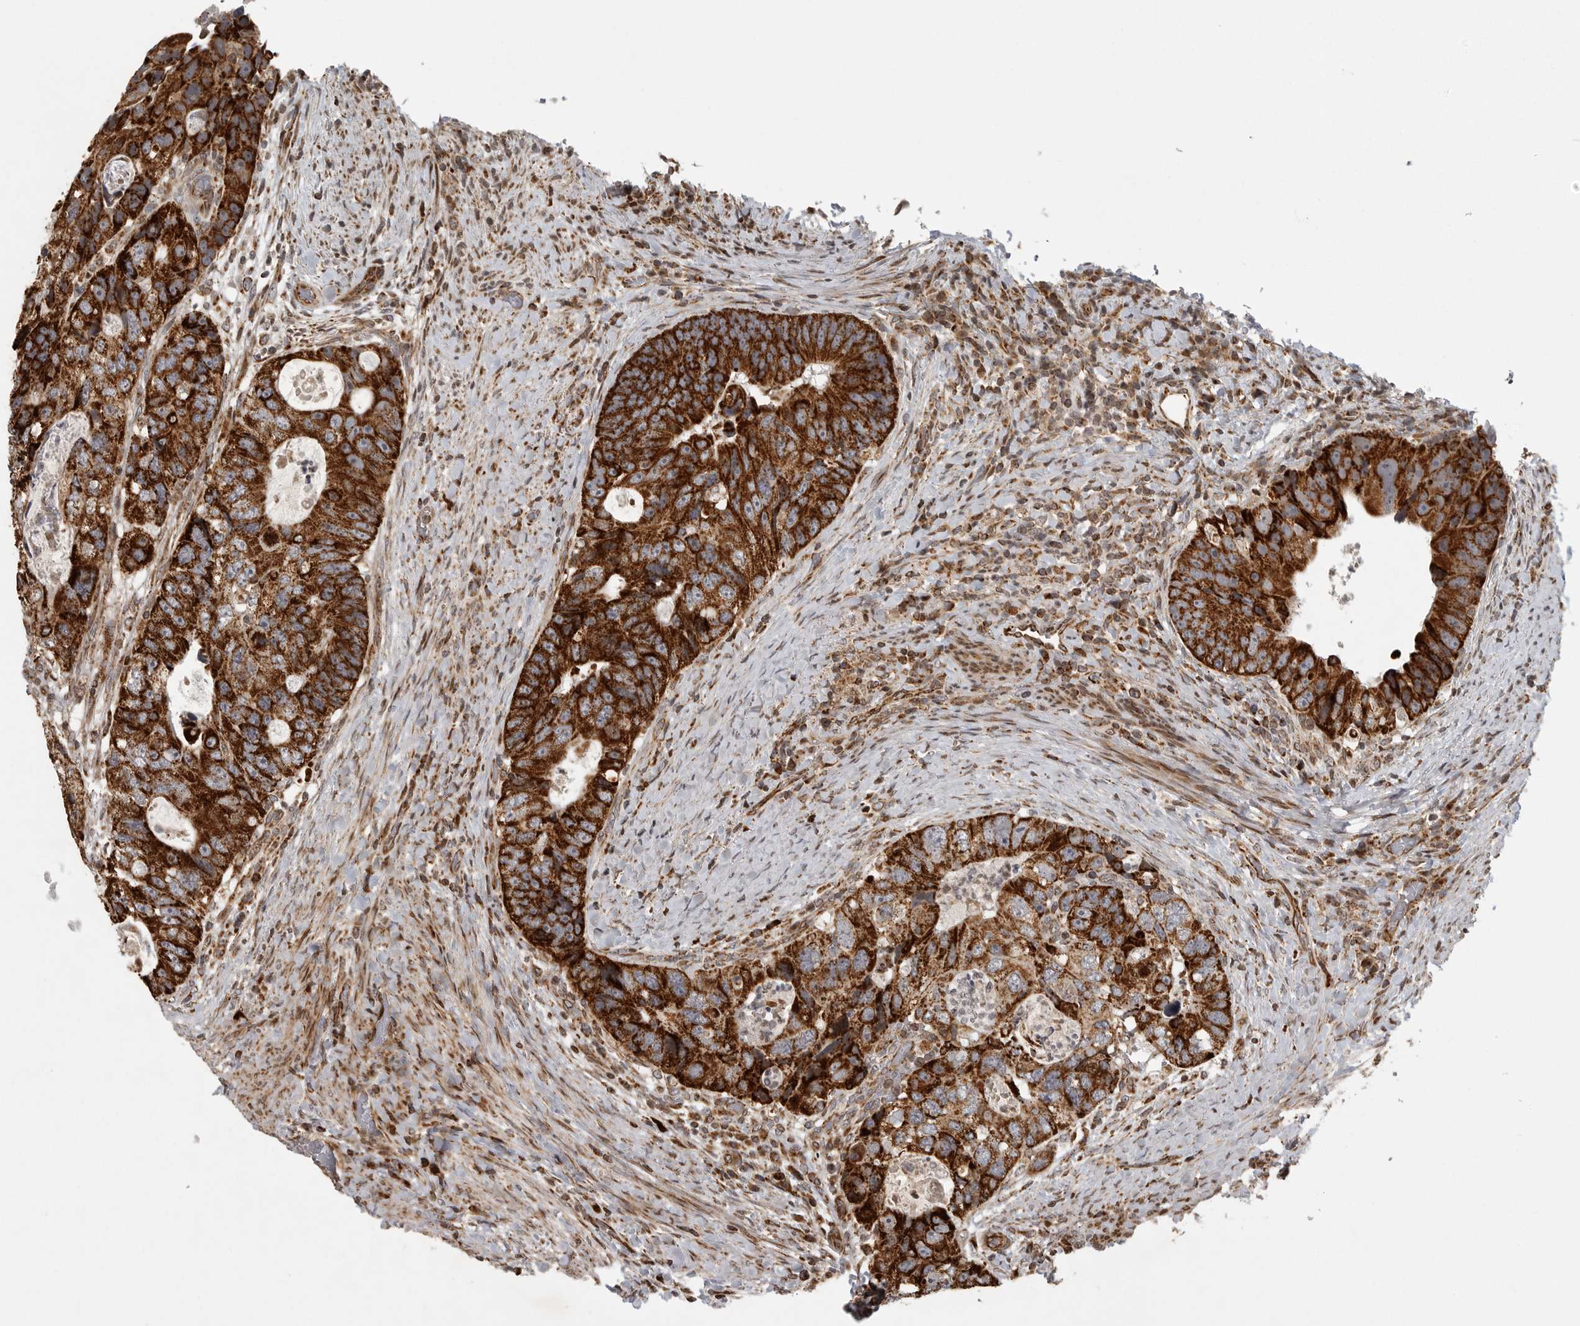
{"staining": {"intensity": "strong", "quantity": ">75%", "location": "cytoplasmic/membranous"}, "tissue": "colorectal cancer", "cell_type": "Tumor cells", "image_type": "cancer", "snomed": [{"axis": "morphology", "description": "Adenocarcinoma, NOS"}, {"axis": "topography", "description": "Rectum"}], "caption": "Protein expression by immunohistochemistry reveals strong cytoplasmic/membranous positivity in about >75% of tumor cells in adenocarcinoma (colorectal). The staining was performed using DAB (3,3'-diaminobenzidine) to visualize the protein expression in brown, while the nuclei were stained in blue with hematoxylin (Magnification: 20x).", "gene": "NARS2", "patient": {"sex": "male", "age": 59}}